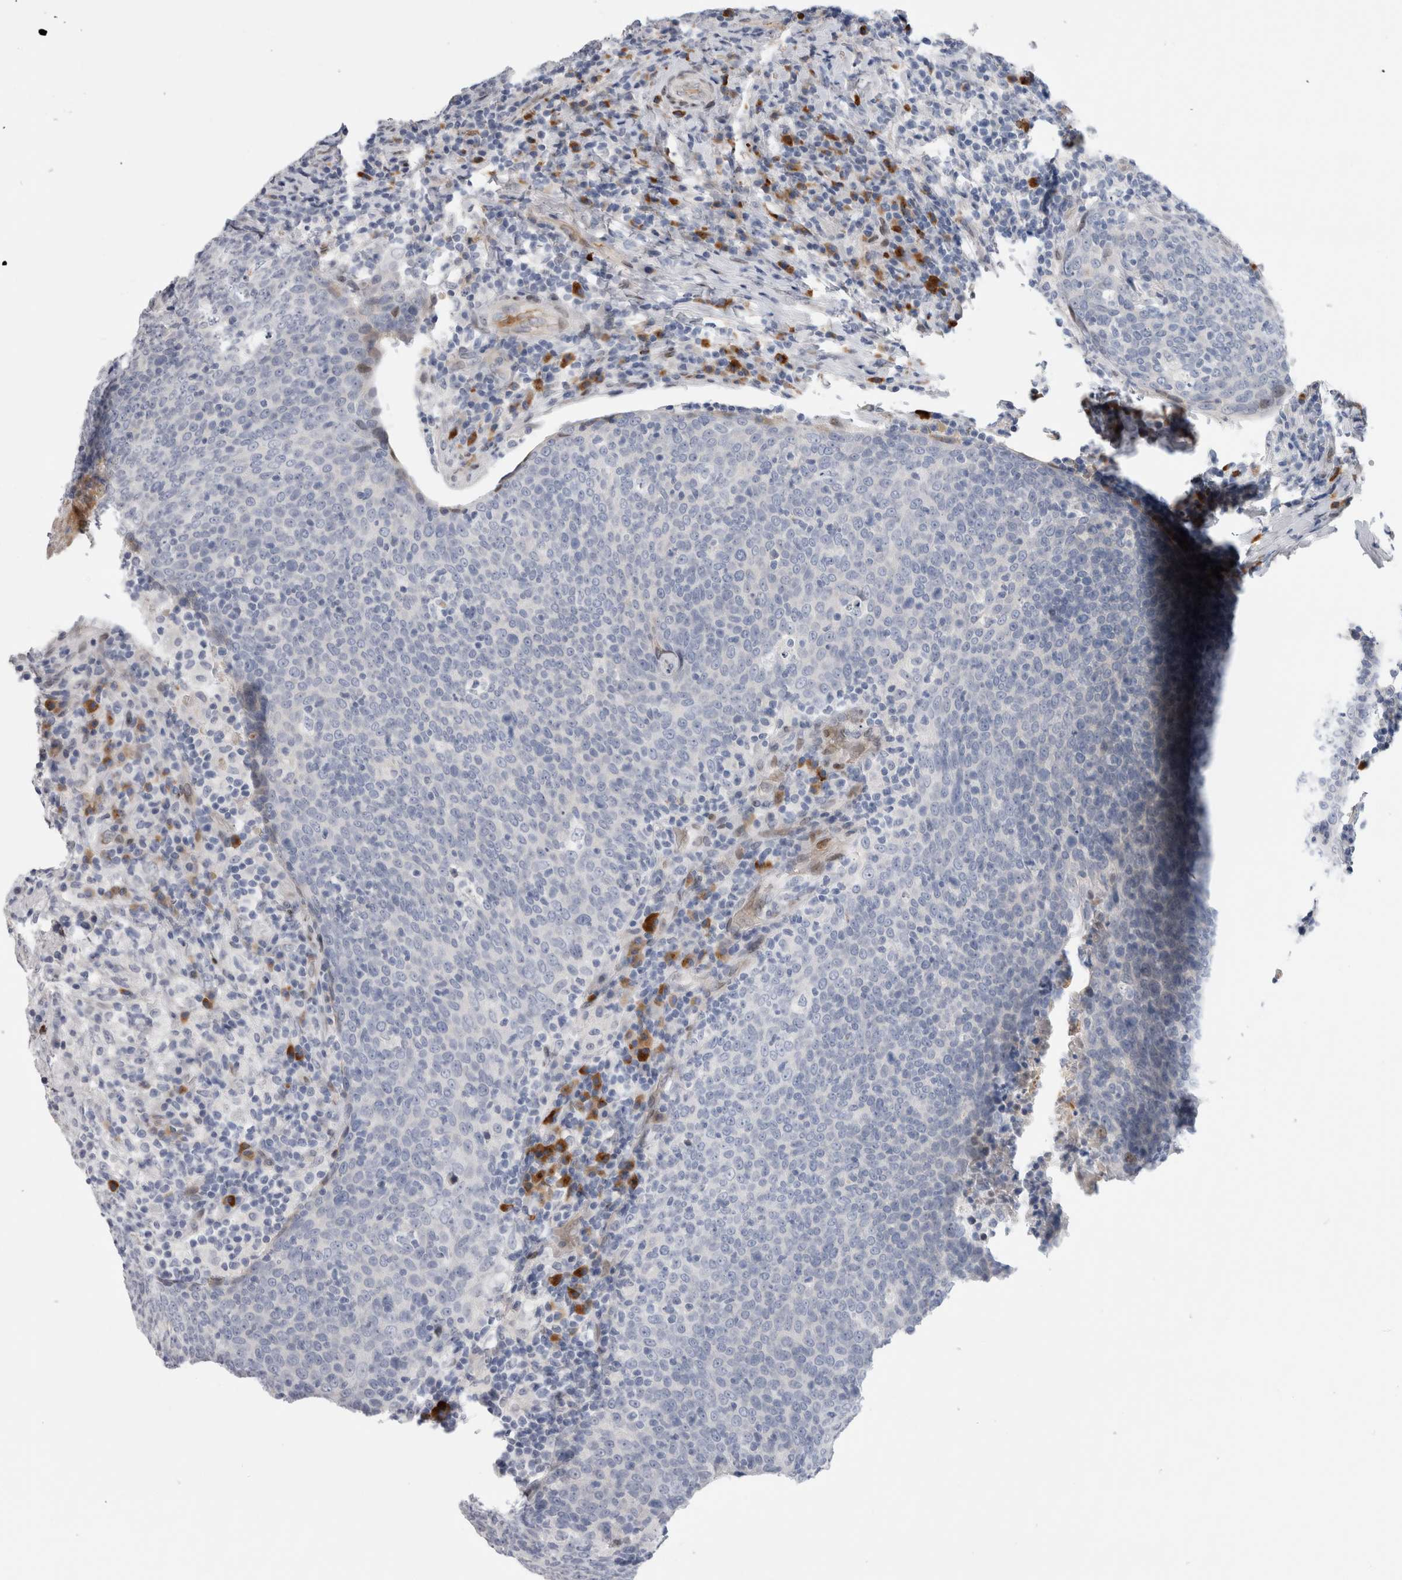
{"staining": {"intensity": "negative", "quantity": "none", "location": "none"}, "tissue": "head and neck cancer", "cell_type": "Tumor cells", "image_type": "cancer", "snomed": [{"axis": "morphology", "description": "Squamous cell carcinoma, NOS"}, {"axis": "morphology", "description": "Squamous cell carcinoma, metastatic, NOS"}, {"axis": "topography", "description": "Lymph node"}, {"axis": "topography", "description": "Head-Neck"}], "caption": "There is no significant positivity in tumor cells of head and neck metastatic squamous cell carcinoma.", "gene": "DMTN", "patient": {"sex": "male", "age": 62}}